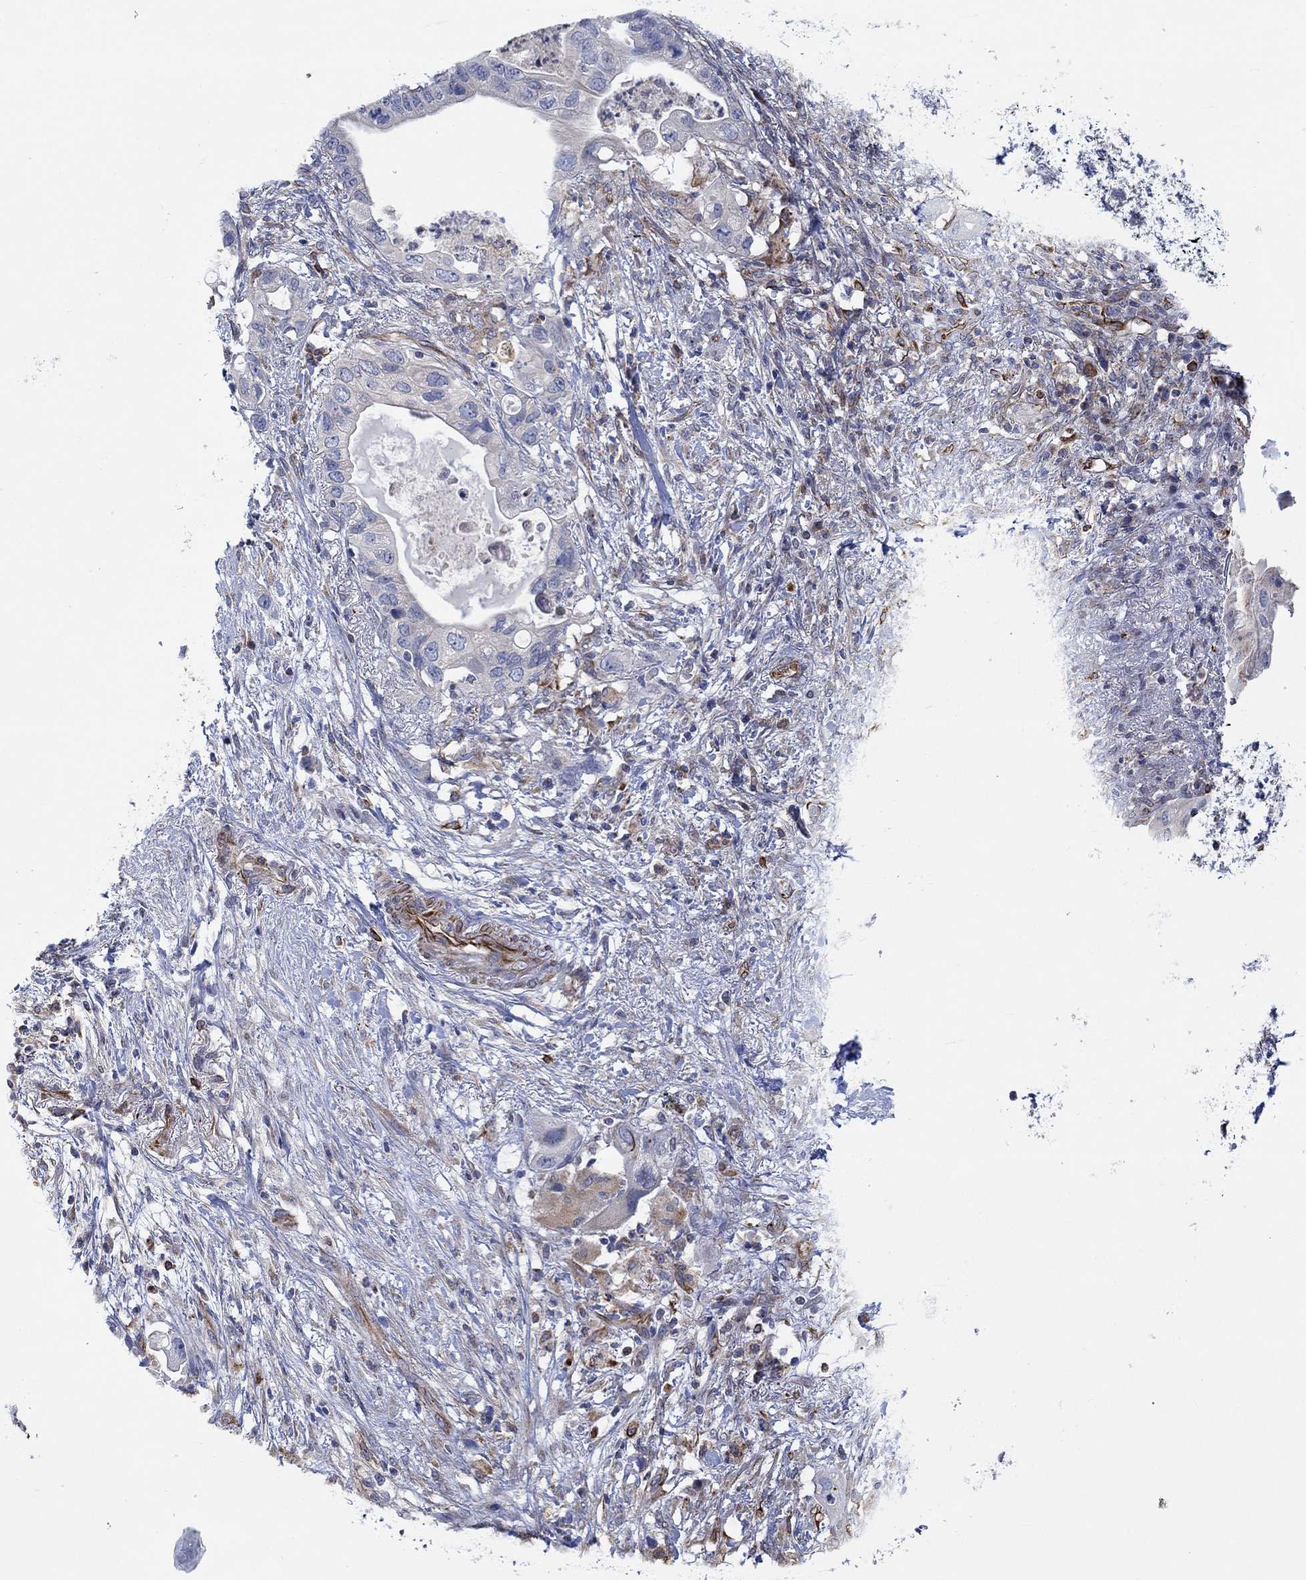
{"staining": {"intensity": "weak", "quantity": "<25%", "location": "cytoplasmic/membranous"}, "tissue": "pancreatic cancer", "cell_type": "Tumor cells", "image_type": "cancer", "snomed": [{"axis": "morphology", "description": "Adenocarcinoma, NOS"}, {"axis": "topography", "description": "Pancreas"}], "caption": "Tumor cells show no significant expression in pancreatic cancer (adenocarcinoma).", "gene": "CAMK1D", "patient": {"sex": "female", "age": 72}}